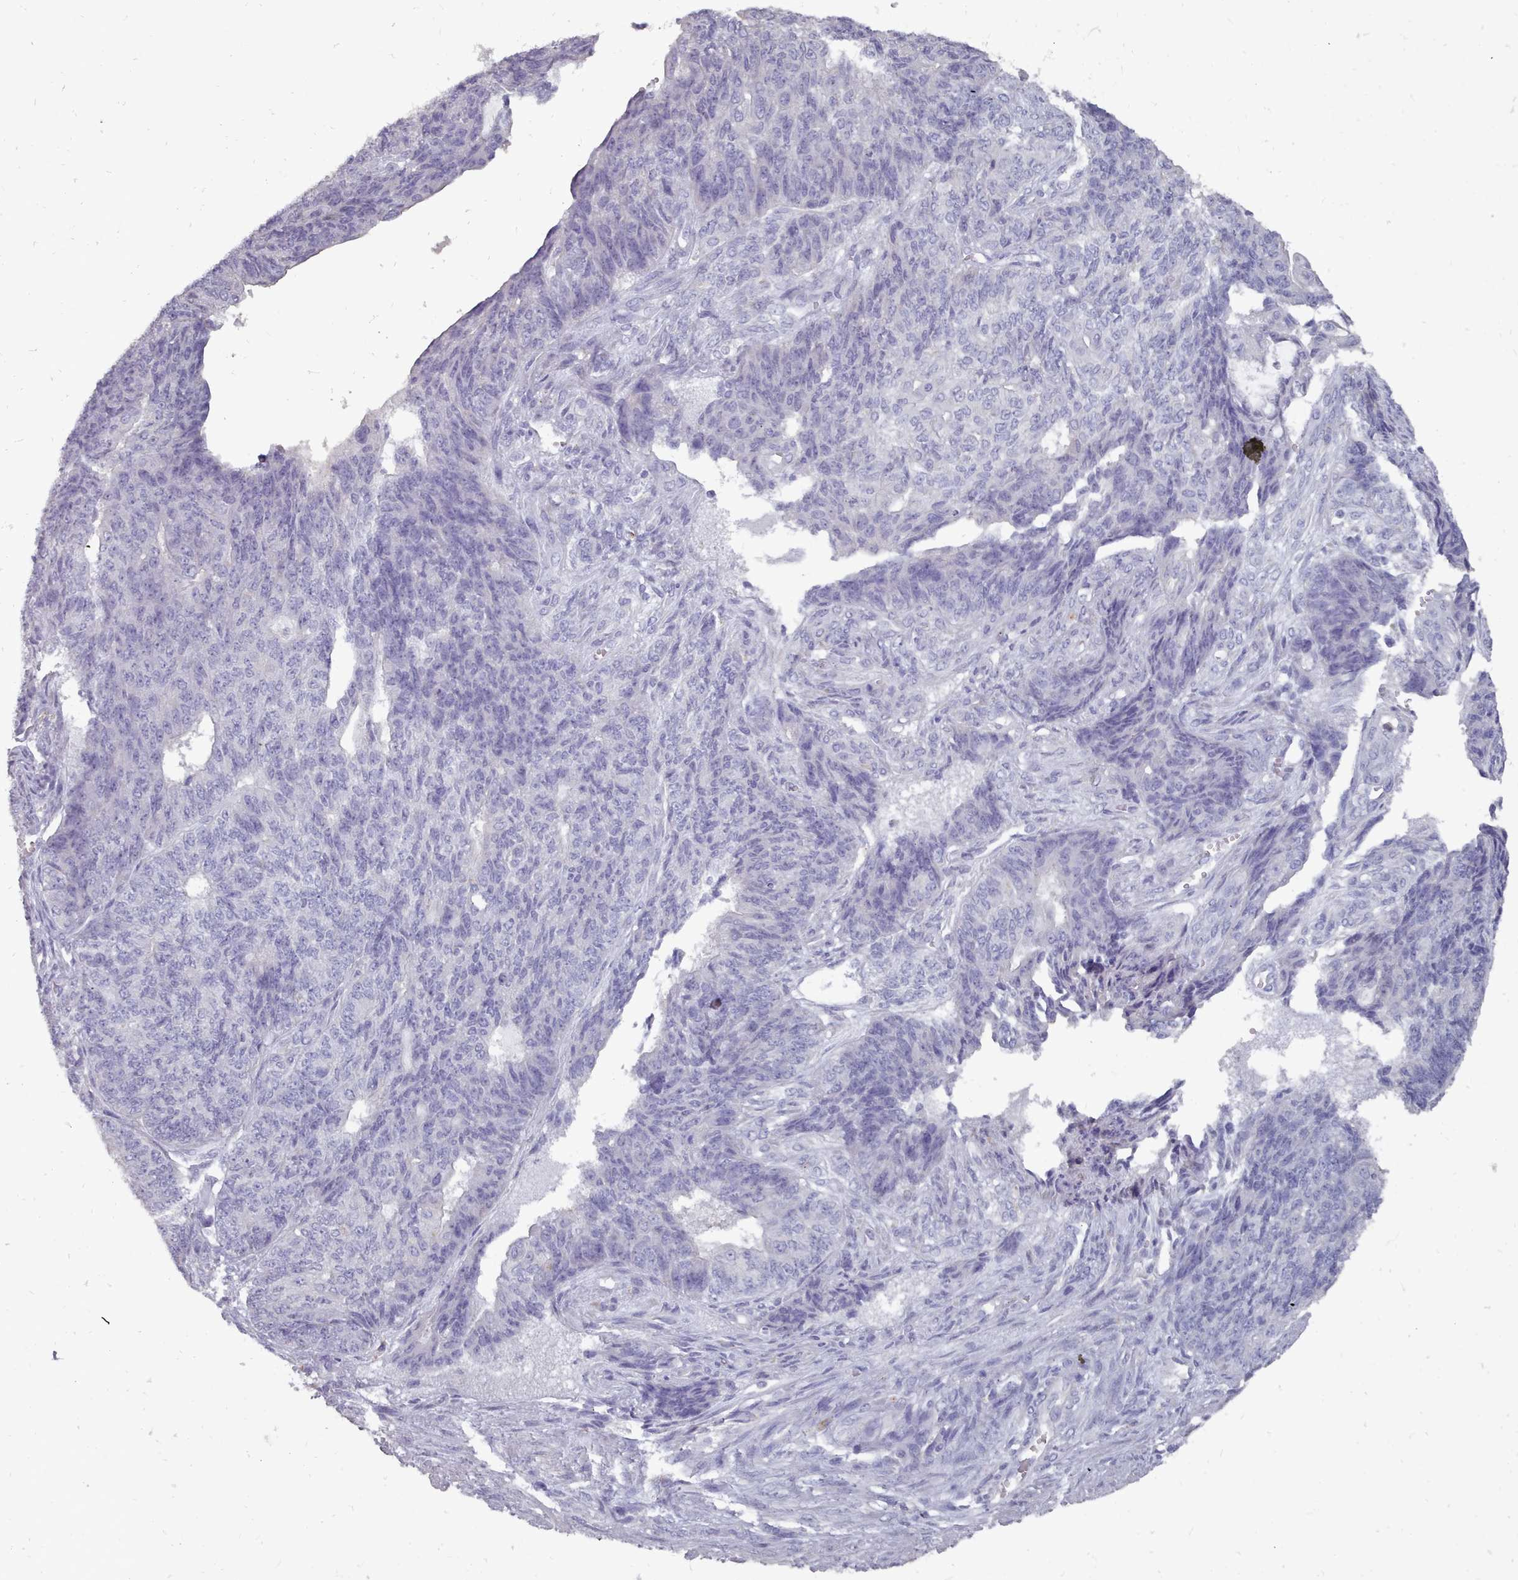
{"staining": {"intensity": "negative", "quantity": "none", "location": "none"}, "tissue": "endometrial cancer", "cell_type": "Tumor cells", "image_type": "cancer", "snomed": [{"axis": "morphology", "description": "Adenocarcinoma, NOS"}, {"axis": "topography", "description": "Endometrium"}], "caption": "Tumor cells show no significant staining in endometrial cancer. The staining was performed using DAB to visualize the protein expression in brown, while the nuclei were stained in blue with hematoxylin (Magnification: 20x).", "gene": "OTULINL", "patient": {"sex": "female", "age": 32}}